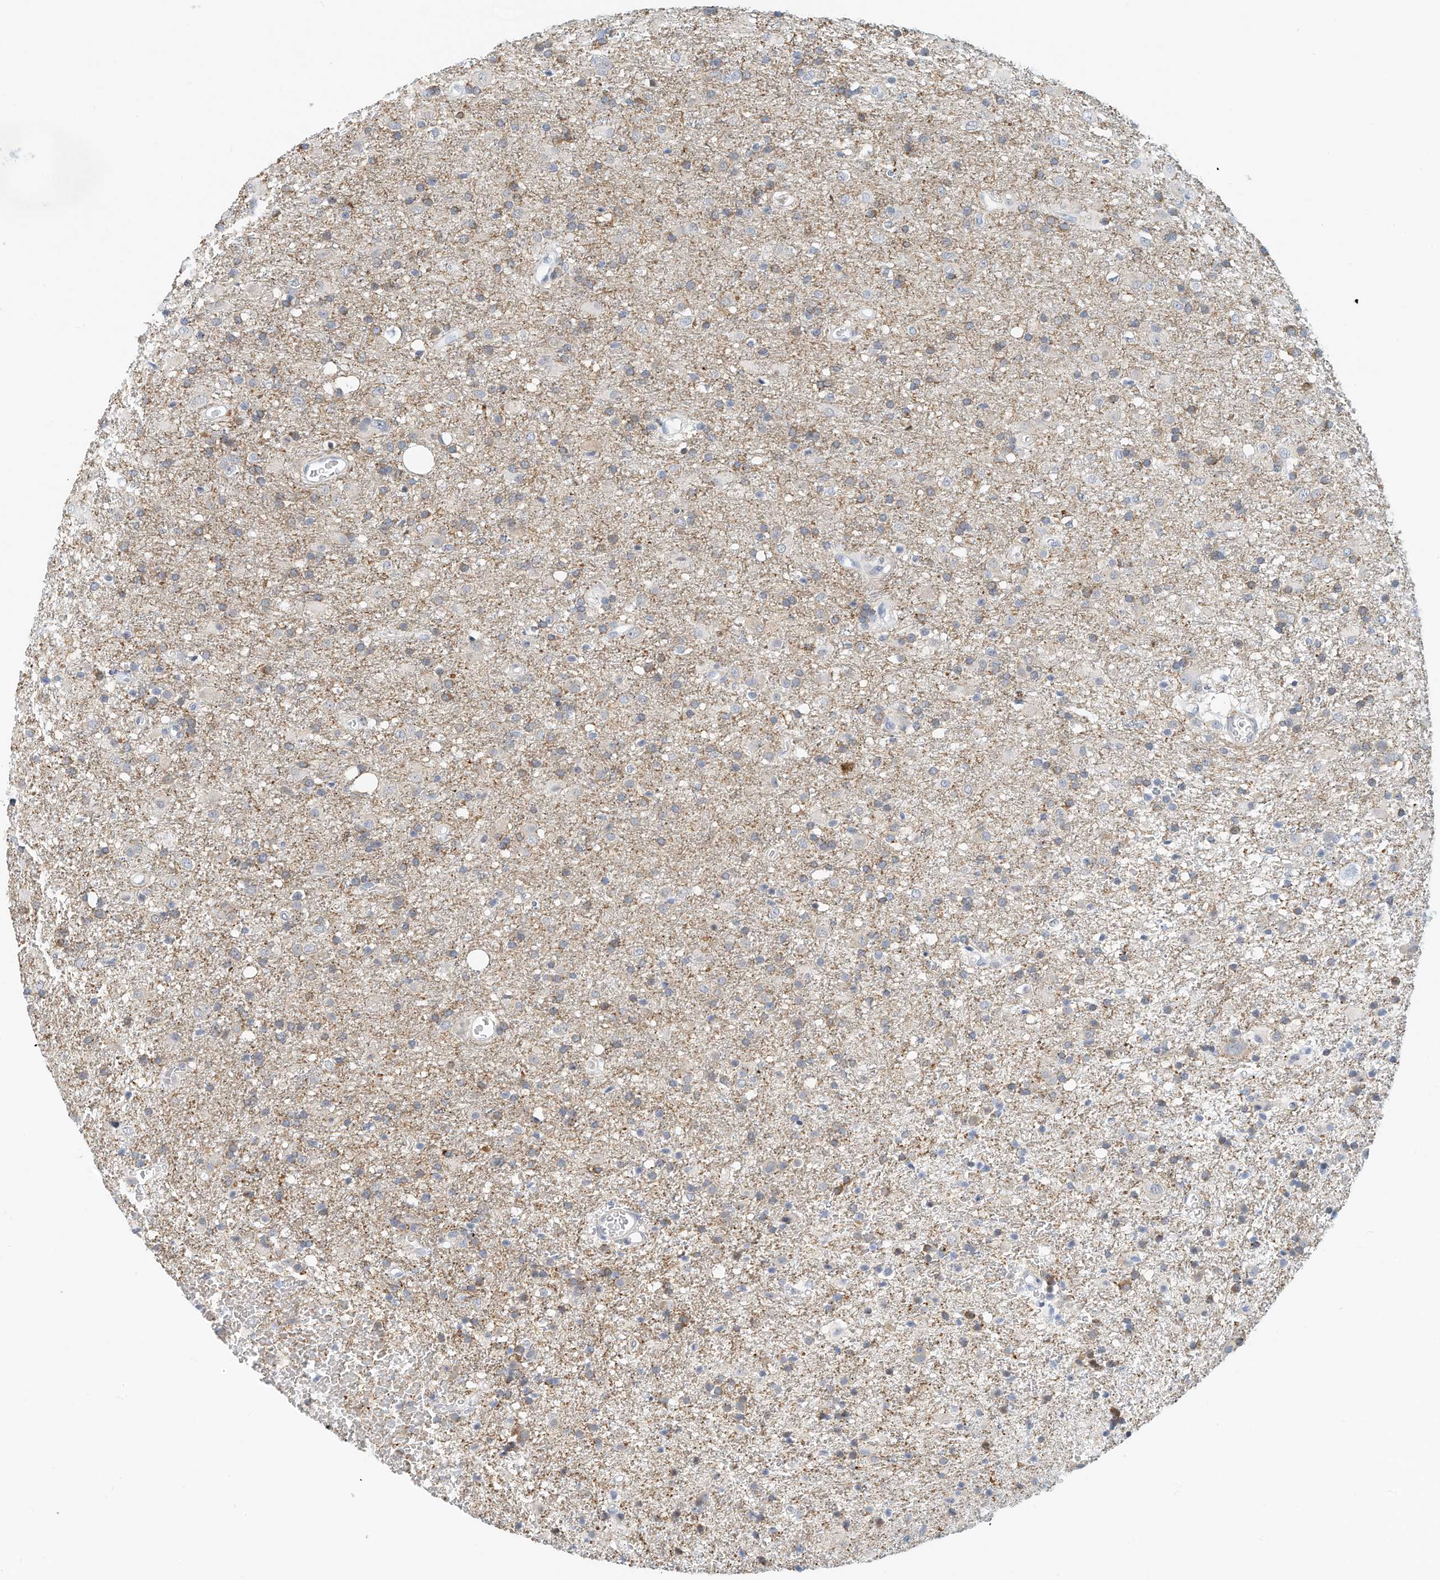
{"staining": {"intensity": "negative", "quantity": "none", "location": "none"}, "tissue": "glioma", "cell_type": "Tumor cells", "image_type": "cancer", "snomed": [{"axis": "morphology", "description": "Glioma, malignant, Low grade"}, {"axis": "topography", "description": "Brain"}], "caption": "This is a photomicrograph of IHC staining of malignant glioma (low-grade), which shows no staining in tumor cells.", "gene": "ARHGAP28", "patient": {"sex": "male", "age": 65}}